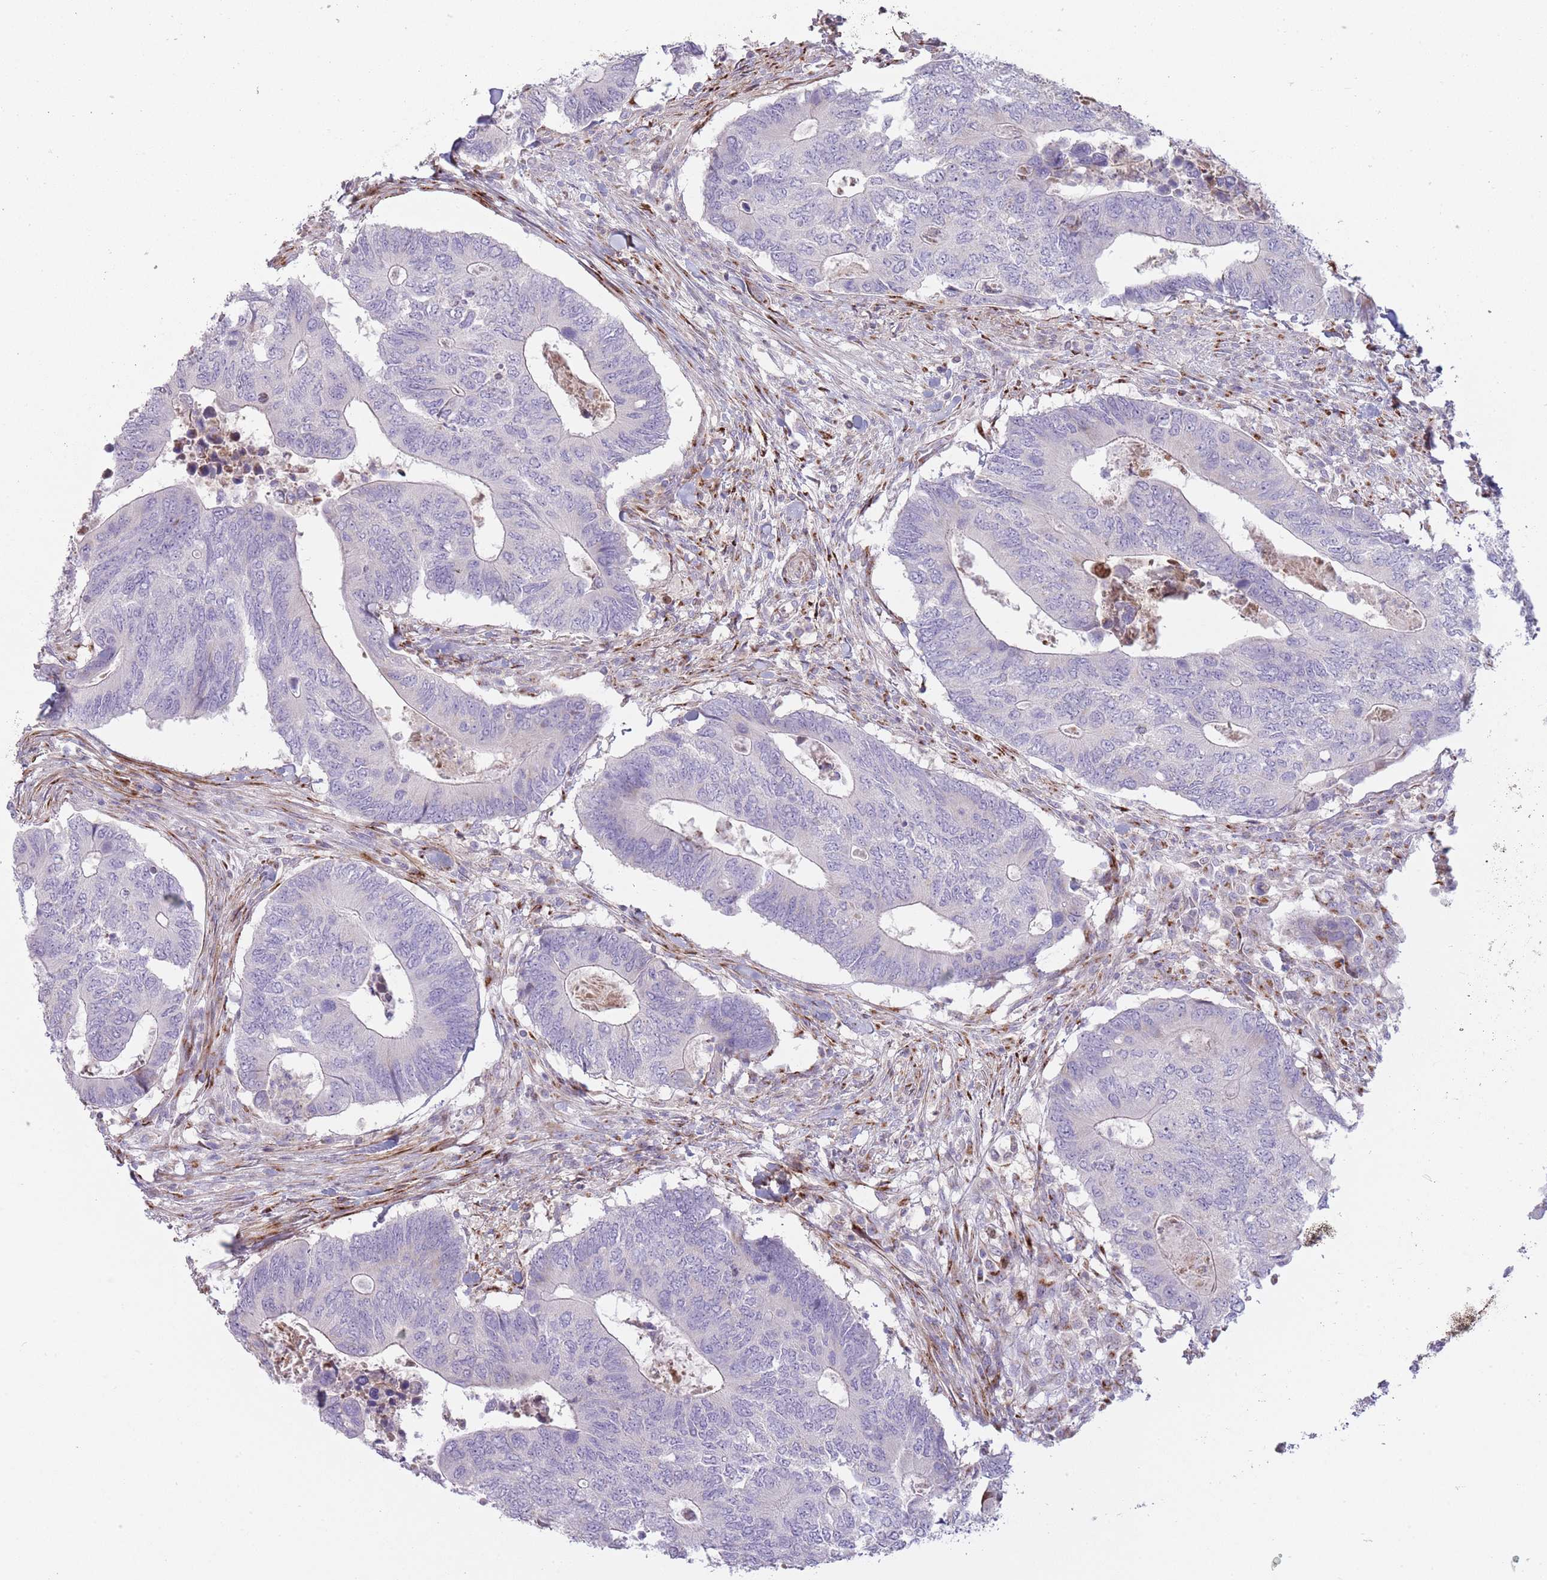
{"staining": {"intensity": "negative", "quantity": "none", "location": "none"}, "tissue": "colorectal cancer", "cell_type": "Tumor cells", "image_type": "cancer", "snomed": [{"axis": "morphology", "description": "Adenocarcinoma, NOS"}, {"axis": "topography", "description": "Colon"}], "caption": "This is an immunohistochemistry histopathology image of human colorectal cancer. There is no expression in tumor cells.", "gene": "PPP3R2", "patient": {"sex": "male", "age": 87}}